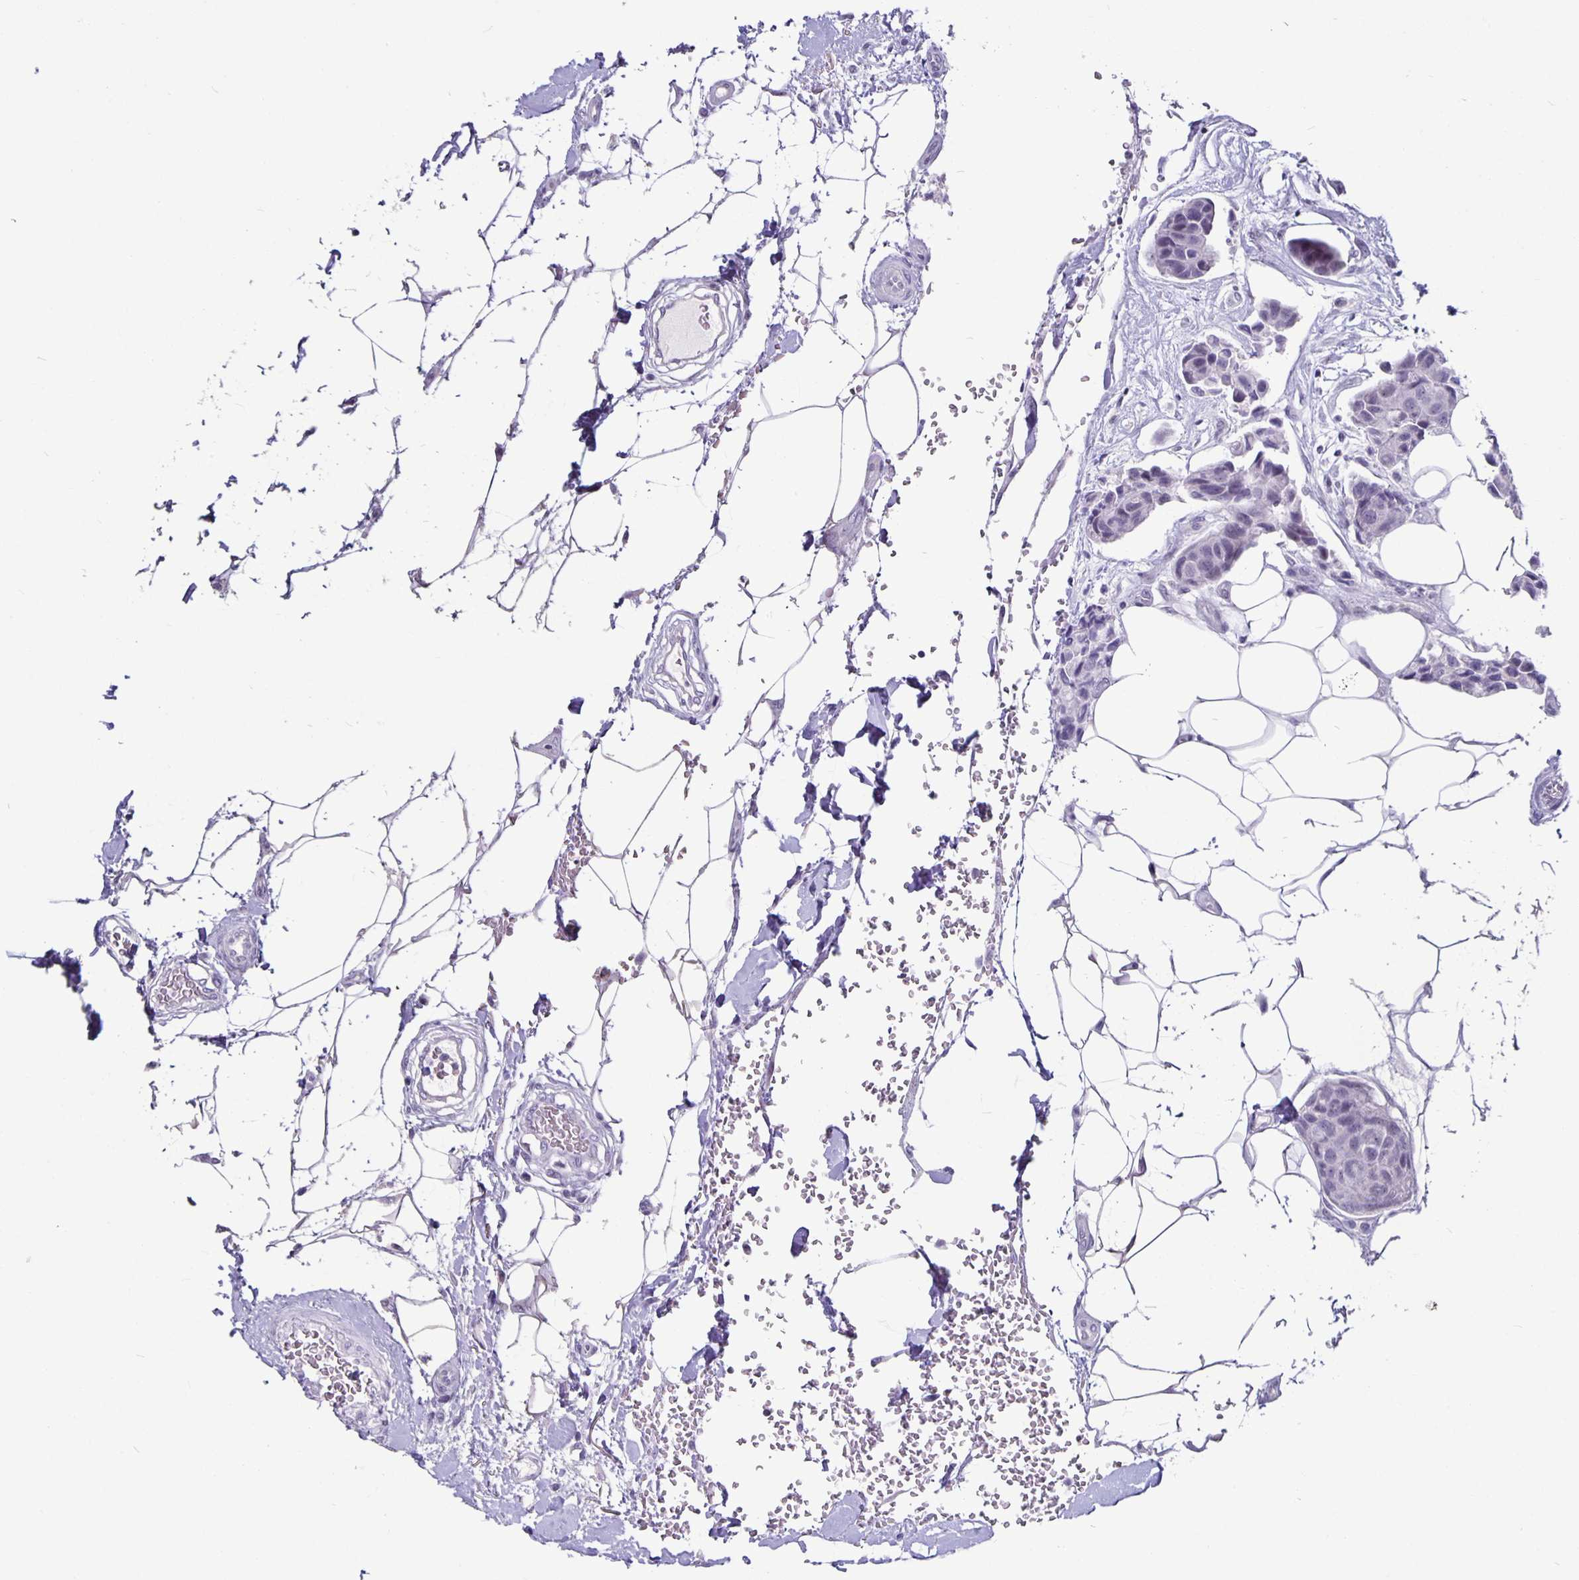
{"staining": {"intensity": "weak", "quantity": "<25%", "location": "nuclear"}, "tissue": "breast cancer", "cell_type": "Tumor cells", "image_type": "cancer", "snomed": [{"axis": "morphology", "description": "Duct carcinoma"}, {"axis": "topography", "description": "Breast"}, {"axis": "topography", "description": "Lymph node"}], "caption": "Immunohistochemistry (IHC) of human breast intraductal carcinoma displays no staining in tumor cells.", "gene": "OLIG2", "patient": {"sex": "female", "age": 80}}